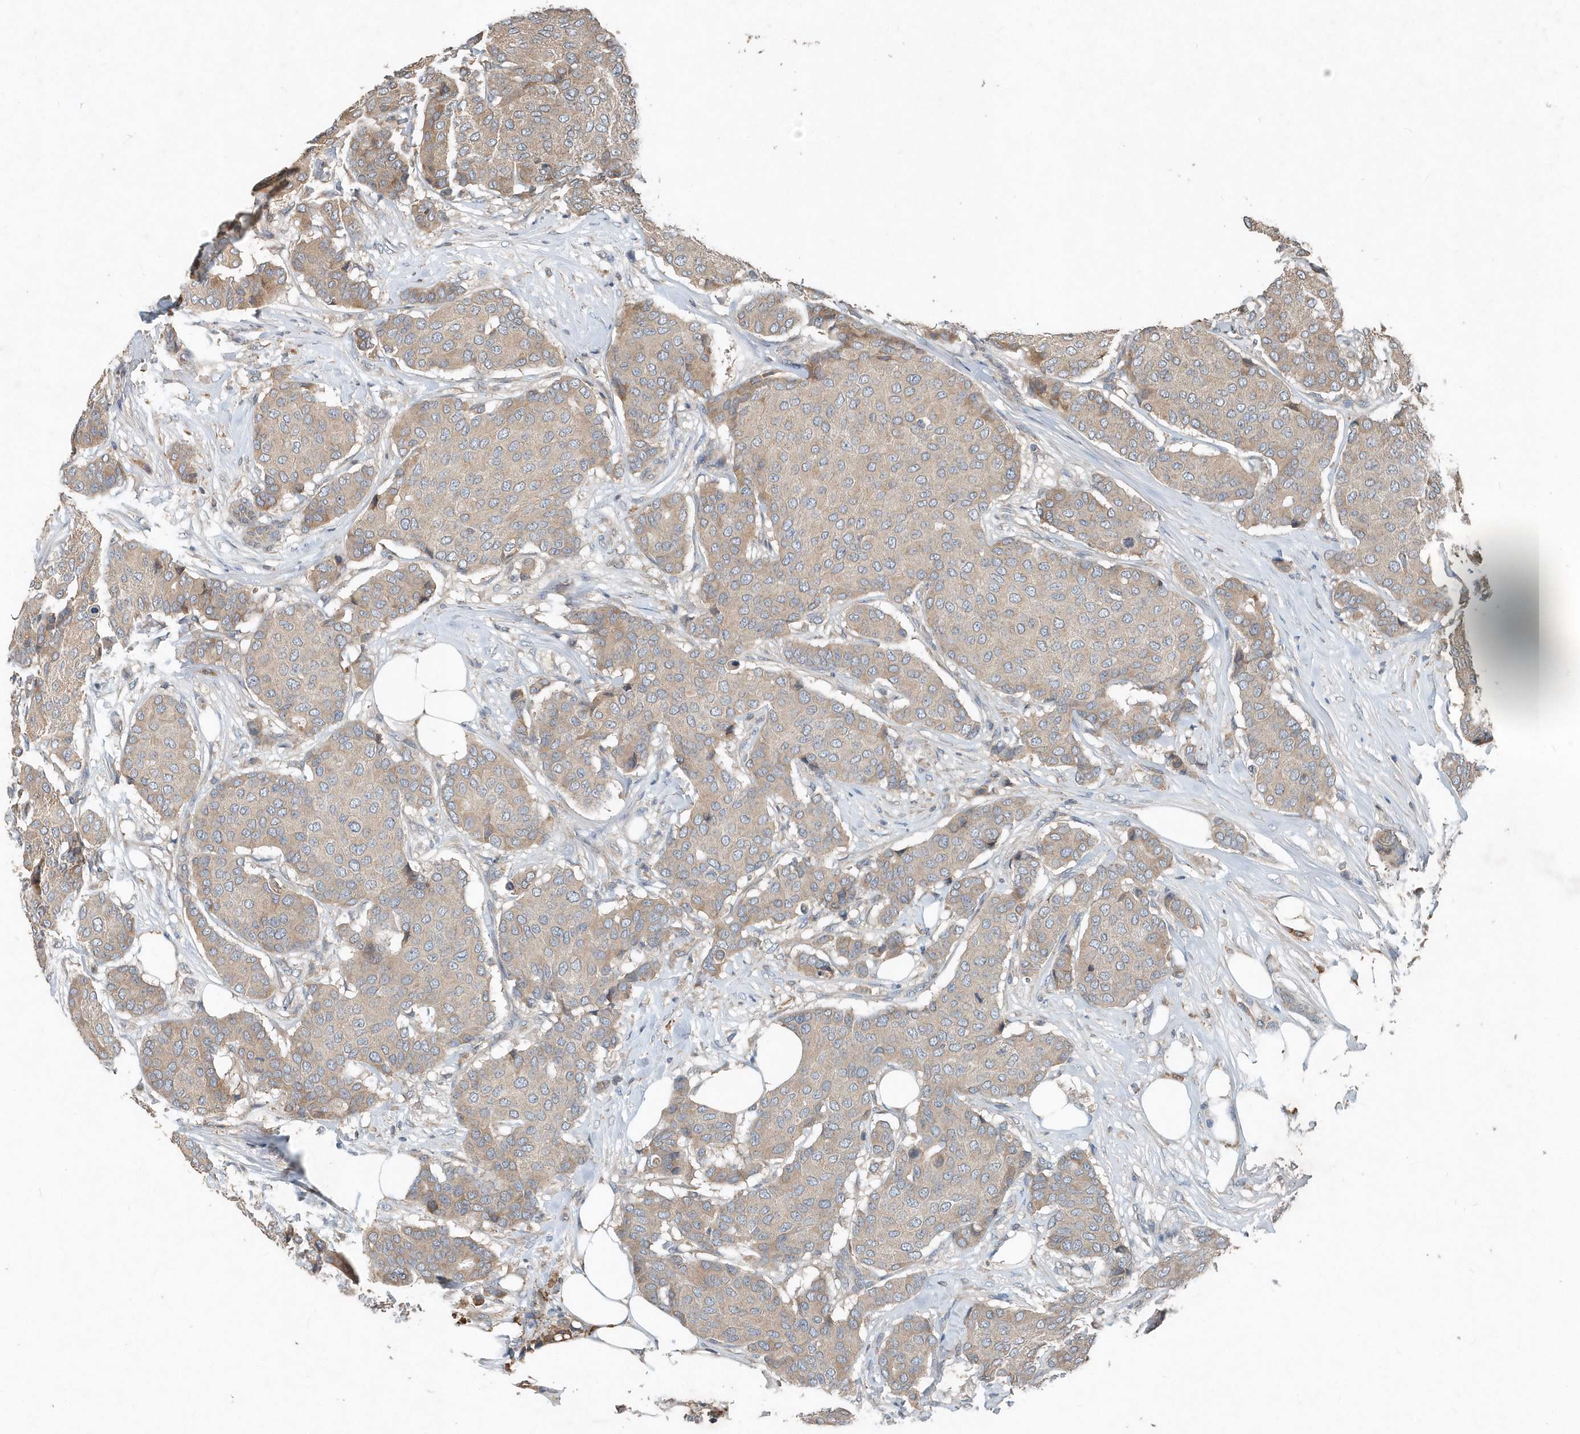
{"staining": {"intensity": "weak", "quantity": ">75%", "location": "cytoplasmic/membranous"}, "tissue": "breast cancer", "cell_type": "Tumor cells", "image_type": "cancer", "snomed": [{"axis": "morphology", "description": "Duct carcinoma"}, {"axis": "topography", "description": "Breast"}], "caption": "Protein expression analysis of human breast cancer (invasive ductal carcinoma) reveals weak cytoplasmic/membranous staining in approximately >75% of tumor cells.", "gene": "SCFD2", "patient": {"sex": "female", "age": 75}}